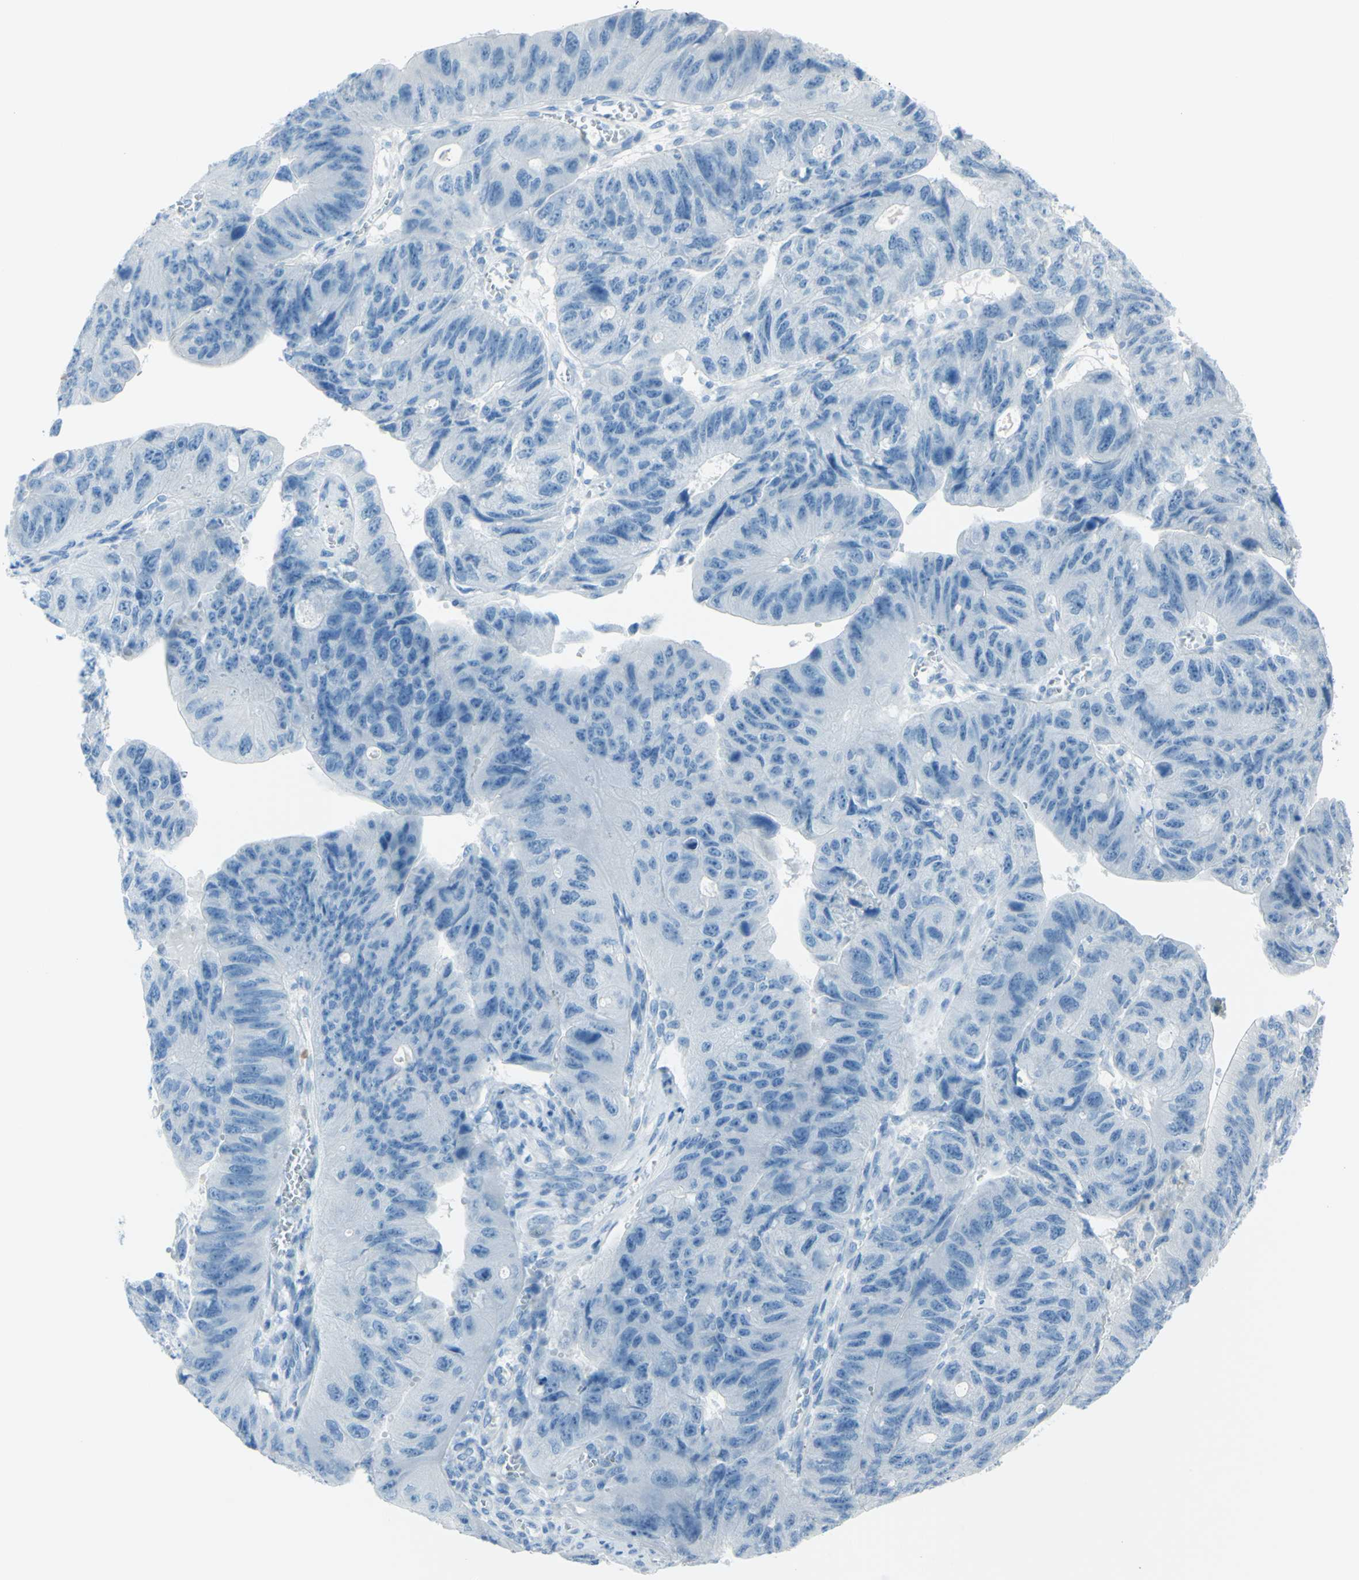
{"staining": {"intensity": "negative", "quantity": "none", "location": "none"}, "tissue": "stomach cancer", "cell_type": "Tumor cells", "image_type": "cancer", "snomed": [{"axis": "morphology", "description": "Adenocarcinoma, NOS"}, {"axis": "topography", "description": "Stomach"}], "caption": "A photomicrograph of stomach cancer (adenocarcinoma) stained for a protein displays no brown staining in tumor cells.", "gene": "TFPI2", "patient": {"sex": "male", "age": 59}}